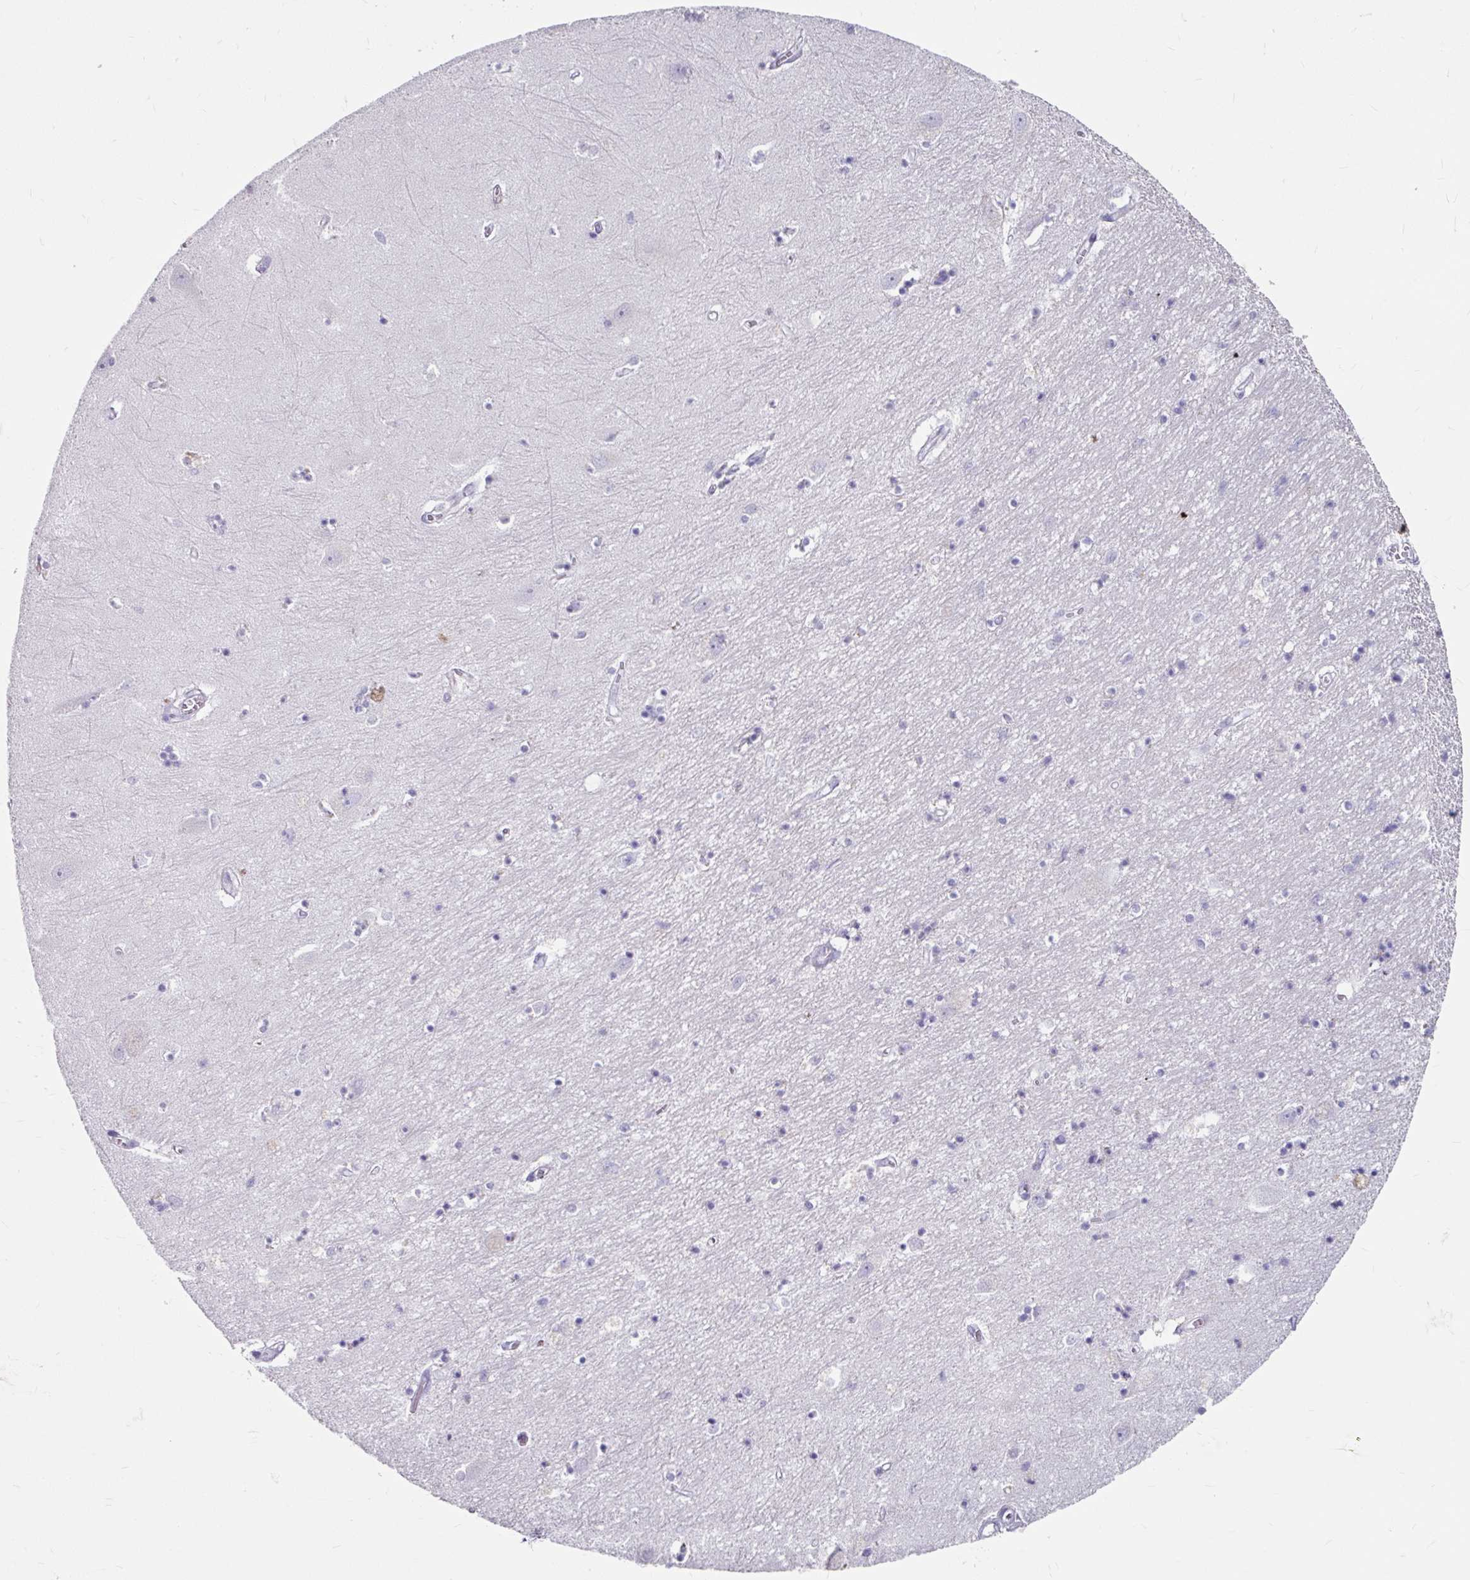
{"staining": {"intensity": "negative", "quantity": "none", "location": "none"}, "tissue": "hippocampus", "cell_type": "Glial cells", "image_type": "normal", "snomed": [{"axis": "morphology", "description": "Normal tissue, NOS"}, {"axis": "topography", "description": "Hippocampus"}], "caption": "Immunohistochemistry photomicrograph of normal hippocampus: human hippocampus stained with DAB shows no significant protein positivity in glial cells. (Brightfield microscopy of DAB immunohistochemistry (IHC) at high magnification).", "gene": "ANKRD1", "patient": {"sex": "female", "age": 64}}